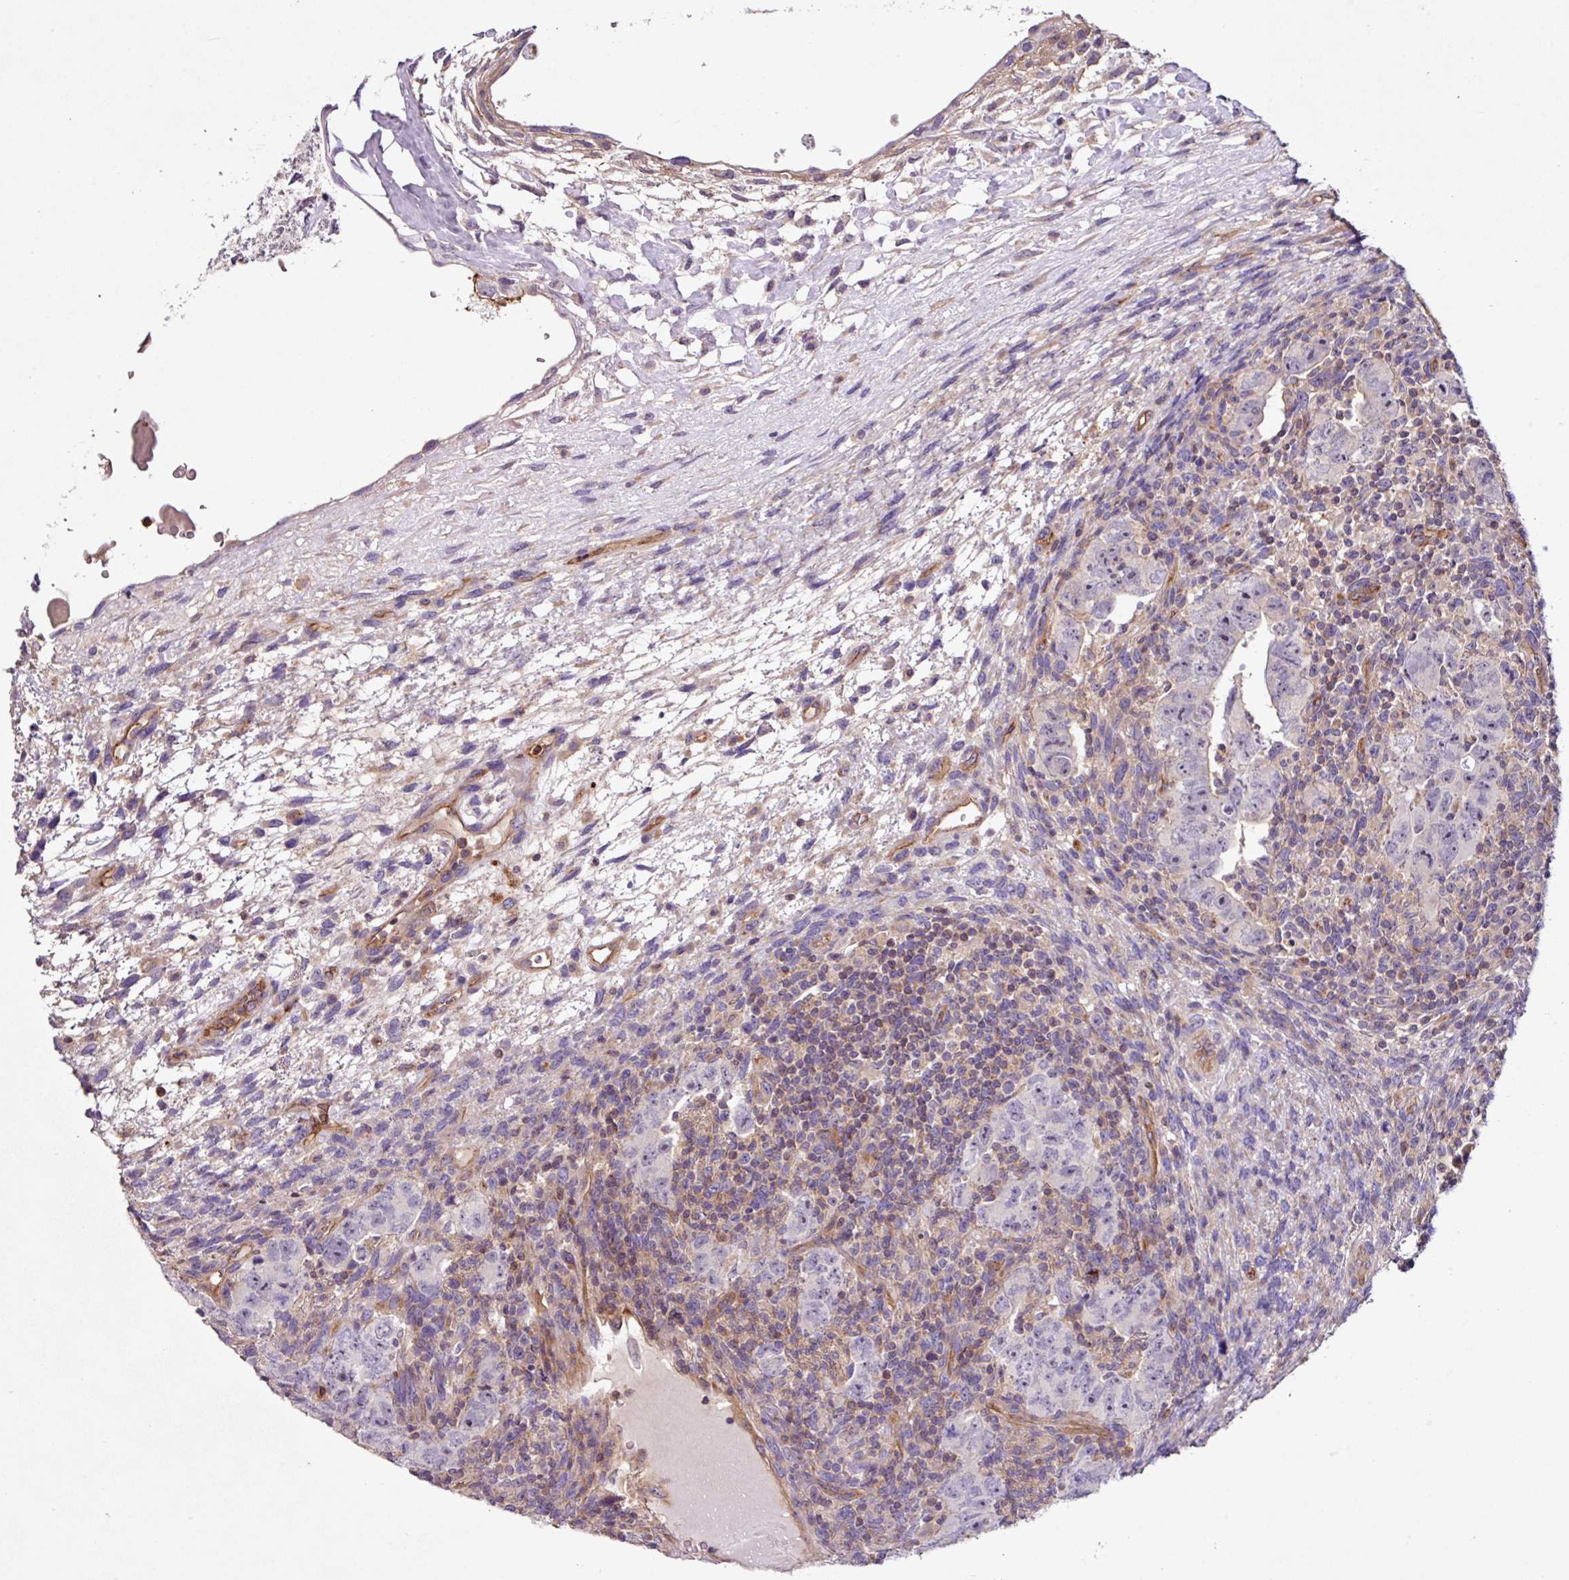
{"staining": {"intensity": "negative", "quantity": "none", "location": "none"}, "tissue": "testis cancer", "cell_type": "Tumor cells", "image_type": "cancer", "snomed": [{"axis": "morphology", "description": "Carcinoma, Embryonal, NOS"}, {"axis": "topography", "description": "Testis"}], "caption": "Testis embryonal carcinoma was stained to show a protein in brown. There is no significant staining in tumor cells.", "gene": "ZNF106", "patient": {"sex": "male", "age": 24}}